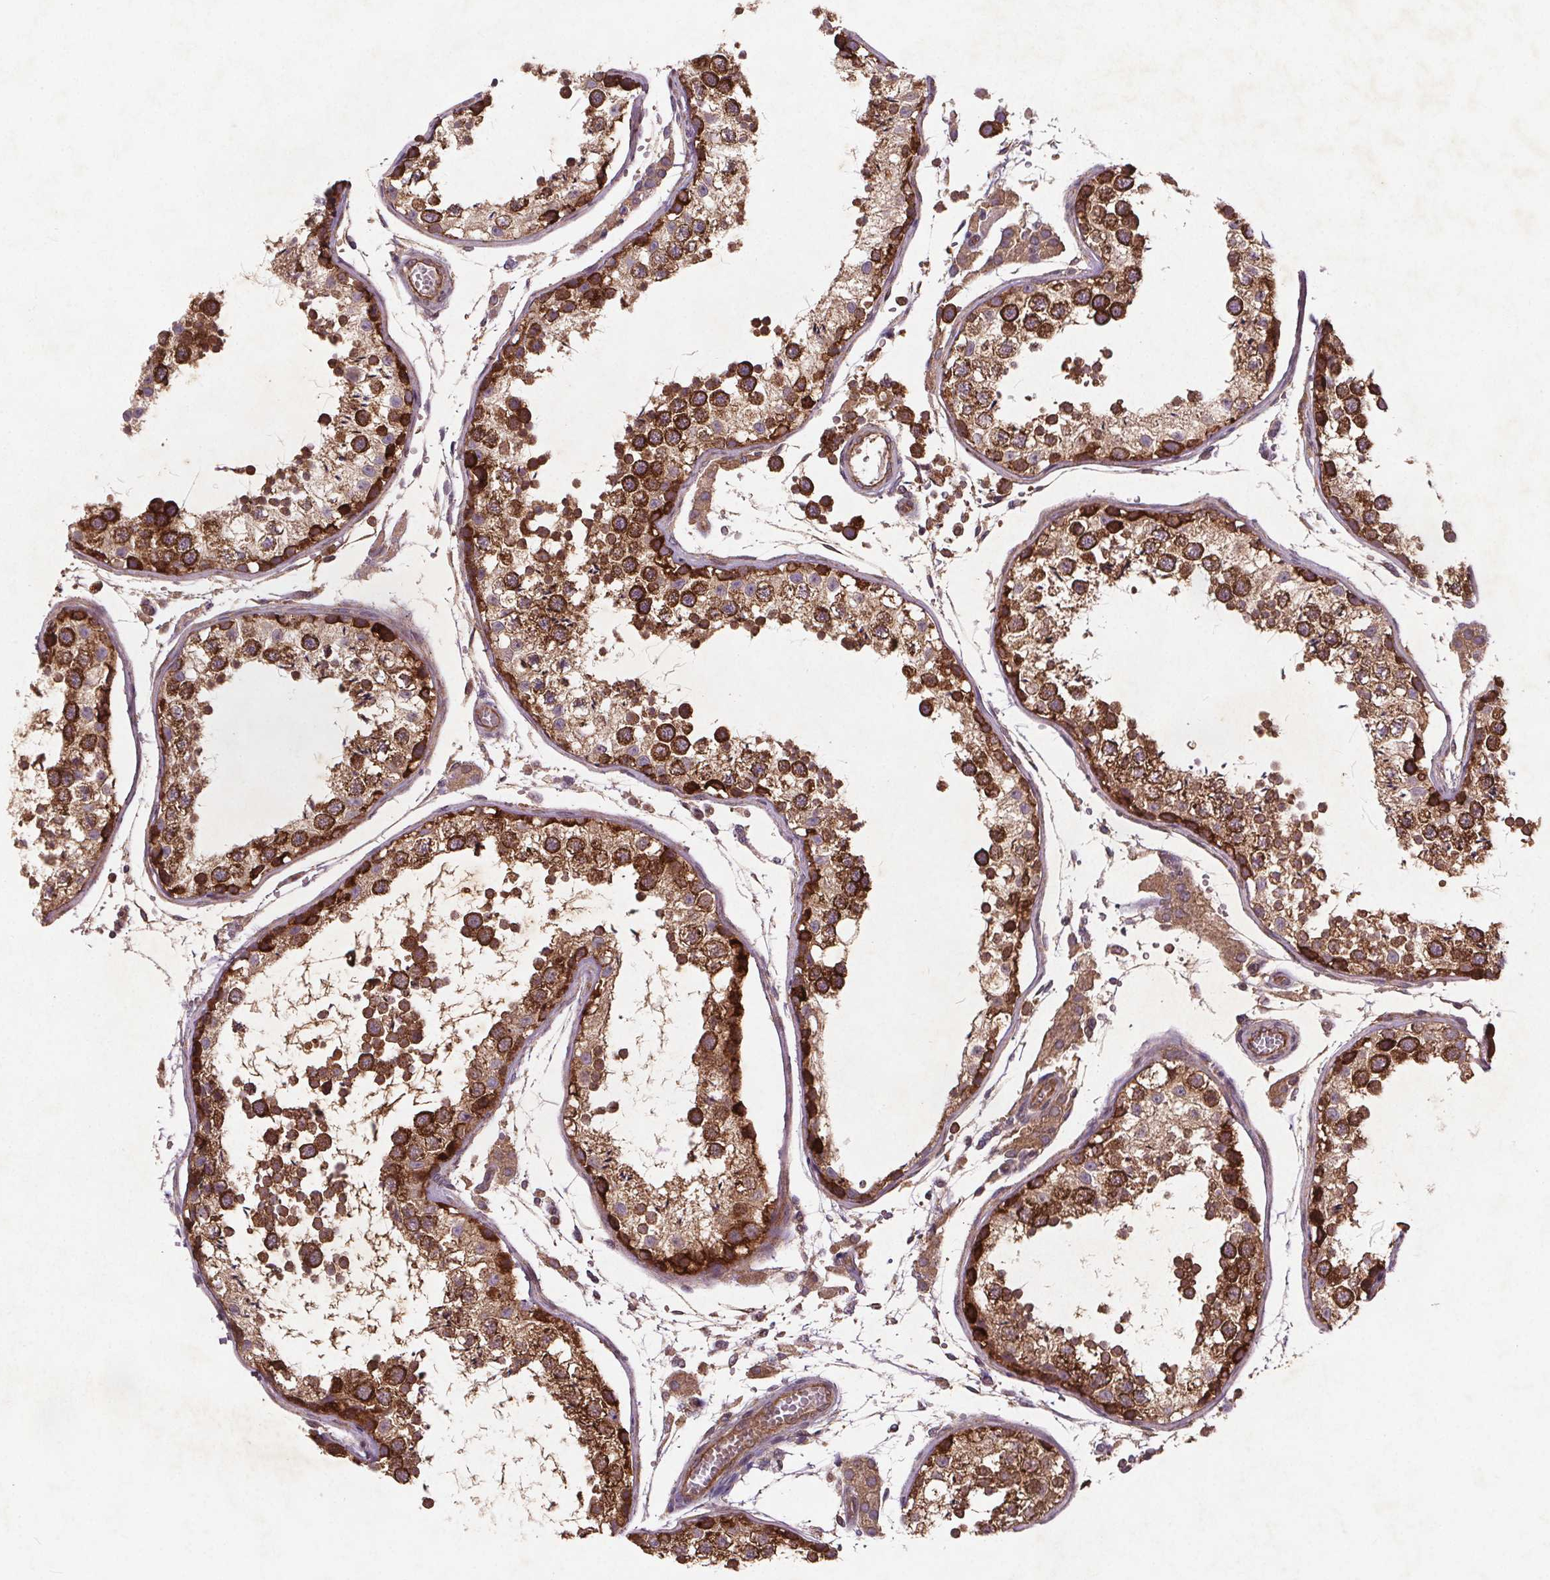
{"staining": {"intensity": "strong", "quantity": ">75%", "location": "cytoplasmic/membranous"}, "tissue": "testis", "cell_type": "Cells in seminiferous ducts", "image_type": "normal", "snomed": [{"axis": "morphology", "description": "Normal tissue, NOS"}, {"axis": "topography", "description": "Testis"}], "caption": "Immunohistochemistry (IHC) histopathology image of unremarkable human testis stained for a protein (brown), which demonstrates high levels of strong cytoplasmic/membranous positivity in approximately >75% of cells in seminiferous ducts.", "gene": "STRN3", "patient": {"sex": "male", "age": 29}}